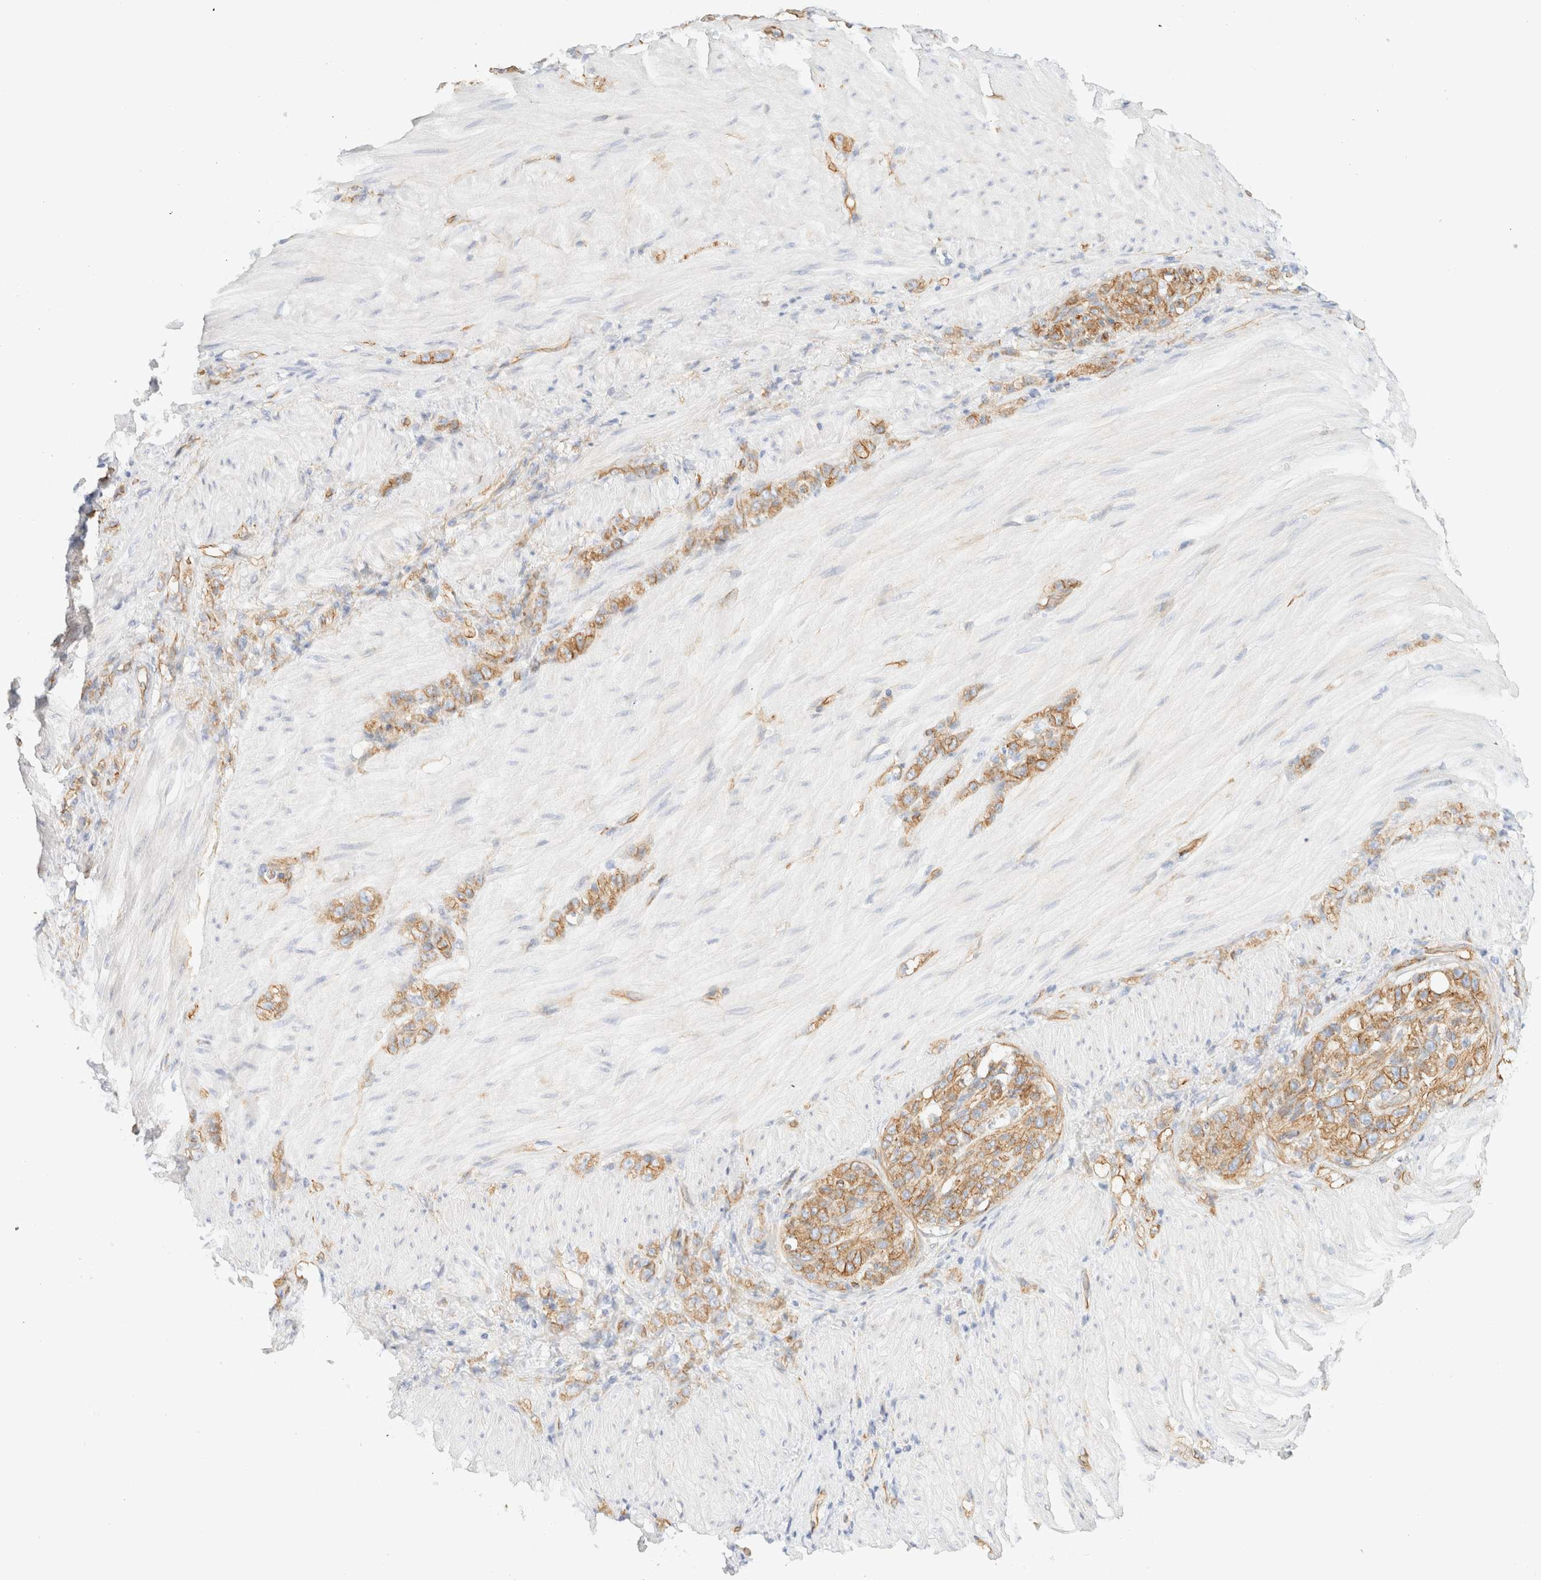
{"staining": {"intensity": "moderate", "quantity": ">75%", "location": "cytoplasmic/membranous"}, "tissue": "stomach cancer", "cell_type": "Tumor cells", "image_type": "cancer", "snomed": [{"axis": "morphology", "description": "Normal tissue, NOS"}, {"axis": "morphology", "description": "Adenocarcinoma, NOS"}, {"axis": "topography", "description": "Stomach"}], "caption": "Human stomach adenocarcinoma stained with a protein marker shows moderate staining in tumor cells.", "gene": "CYB5R4", "patient": {"sex": "male", "age": 82}}